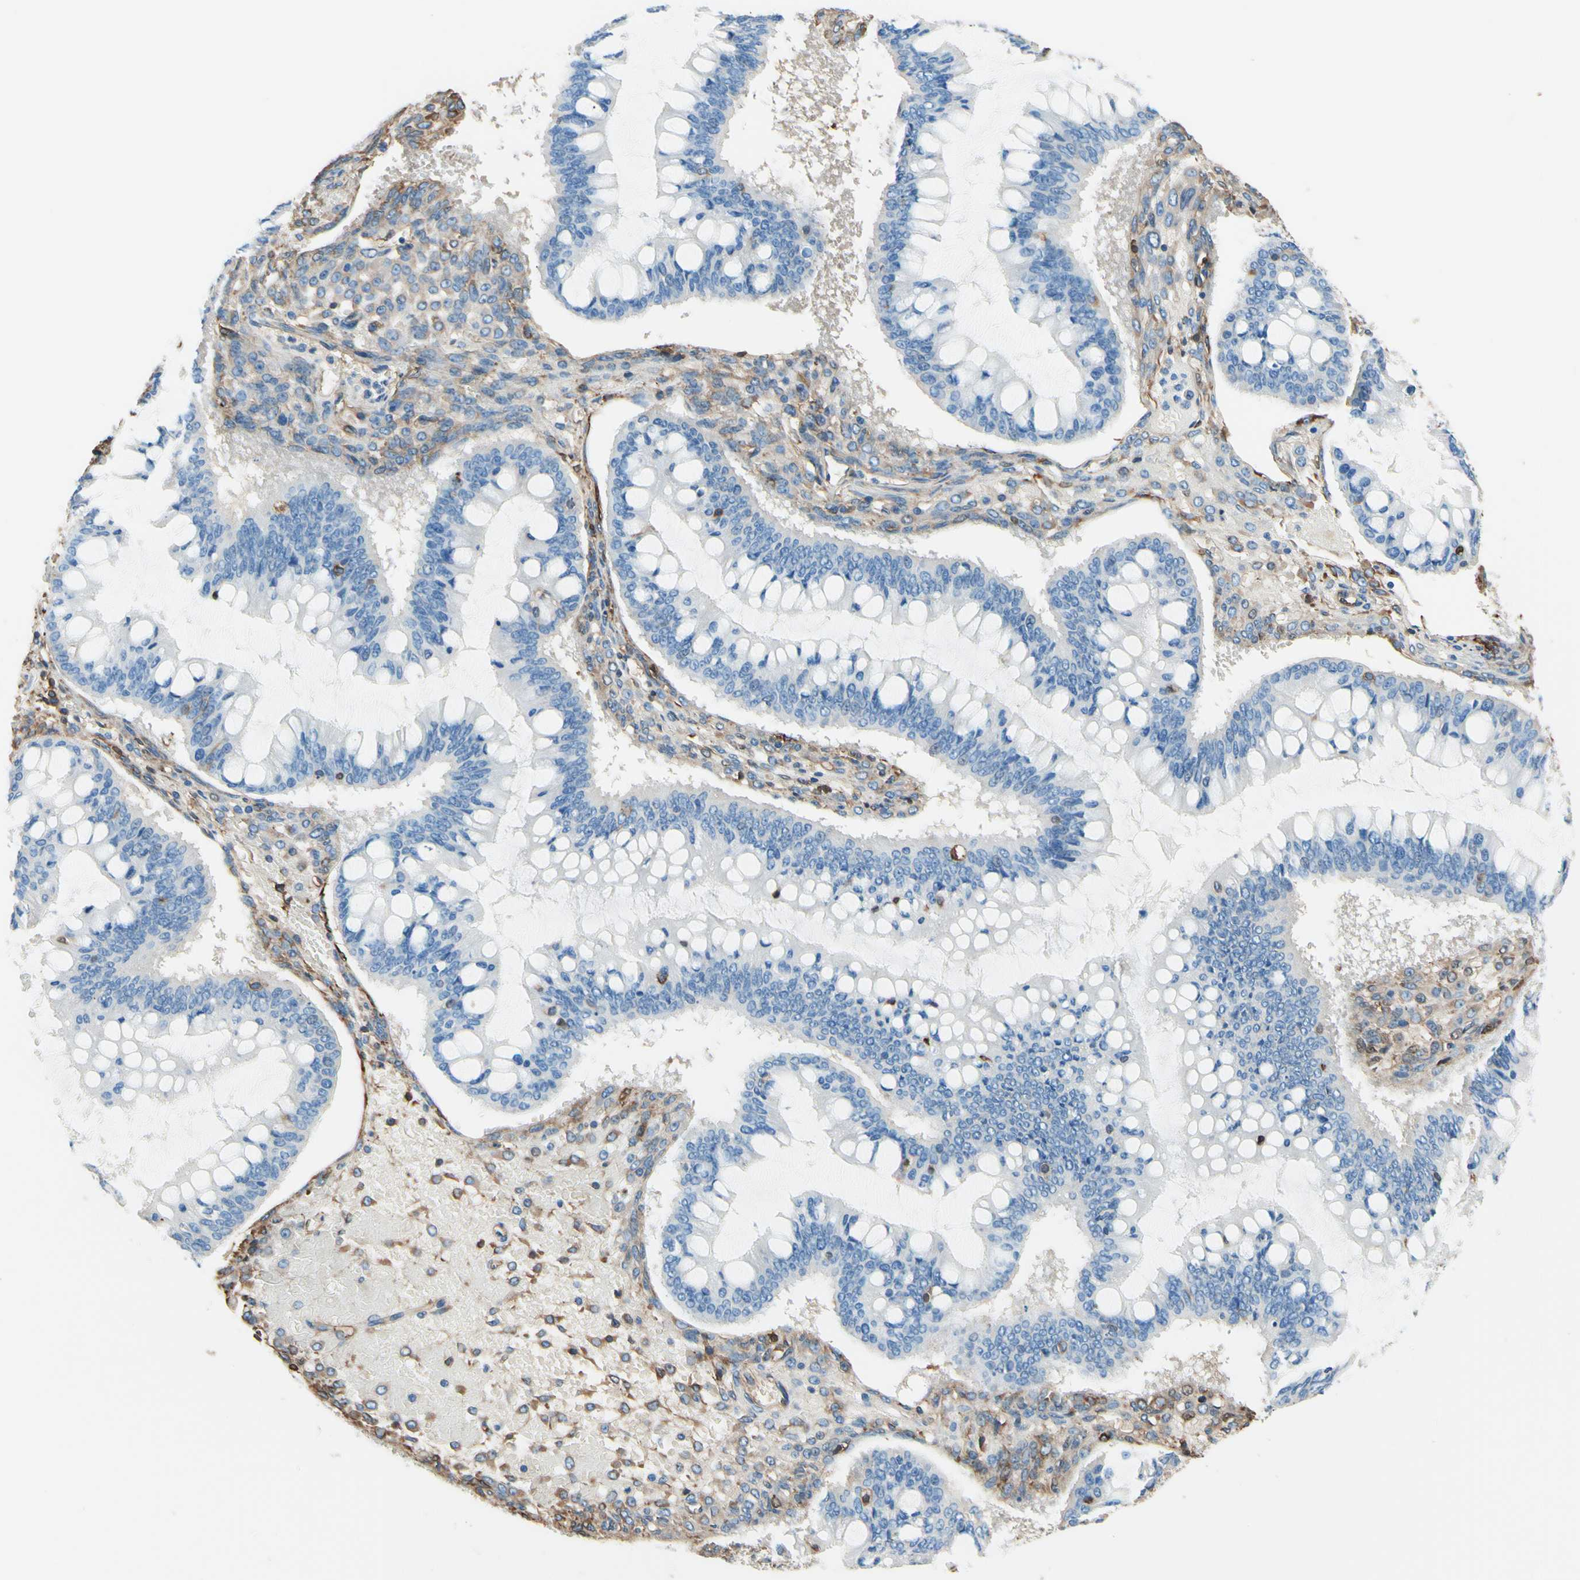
{"staining": {"intensity": "negative", "quantity": "none", "location": "none"}, "tissue": "ovarian cancer", "cell_type": "Tumor cells", "image_type": "cancer", "snomed": [{"axis": "morphology", "description": "Cystadenocarcinoma, mucinous, NOS"}, {"axis": "topography", "description": "Ovary"}], "caption": "Tumor cells are negative for protein expression in human mucinous cystadenocarcinoma (ovarian).", "gene": "DPYSL3", "patient": {"sex": "female", "age": 73}}